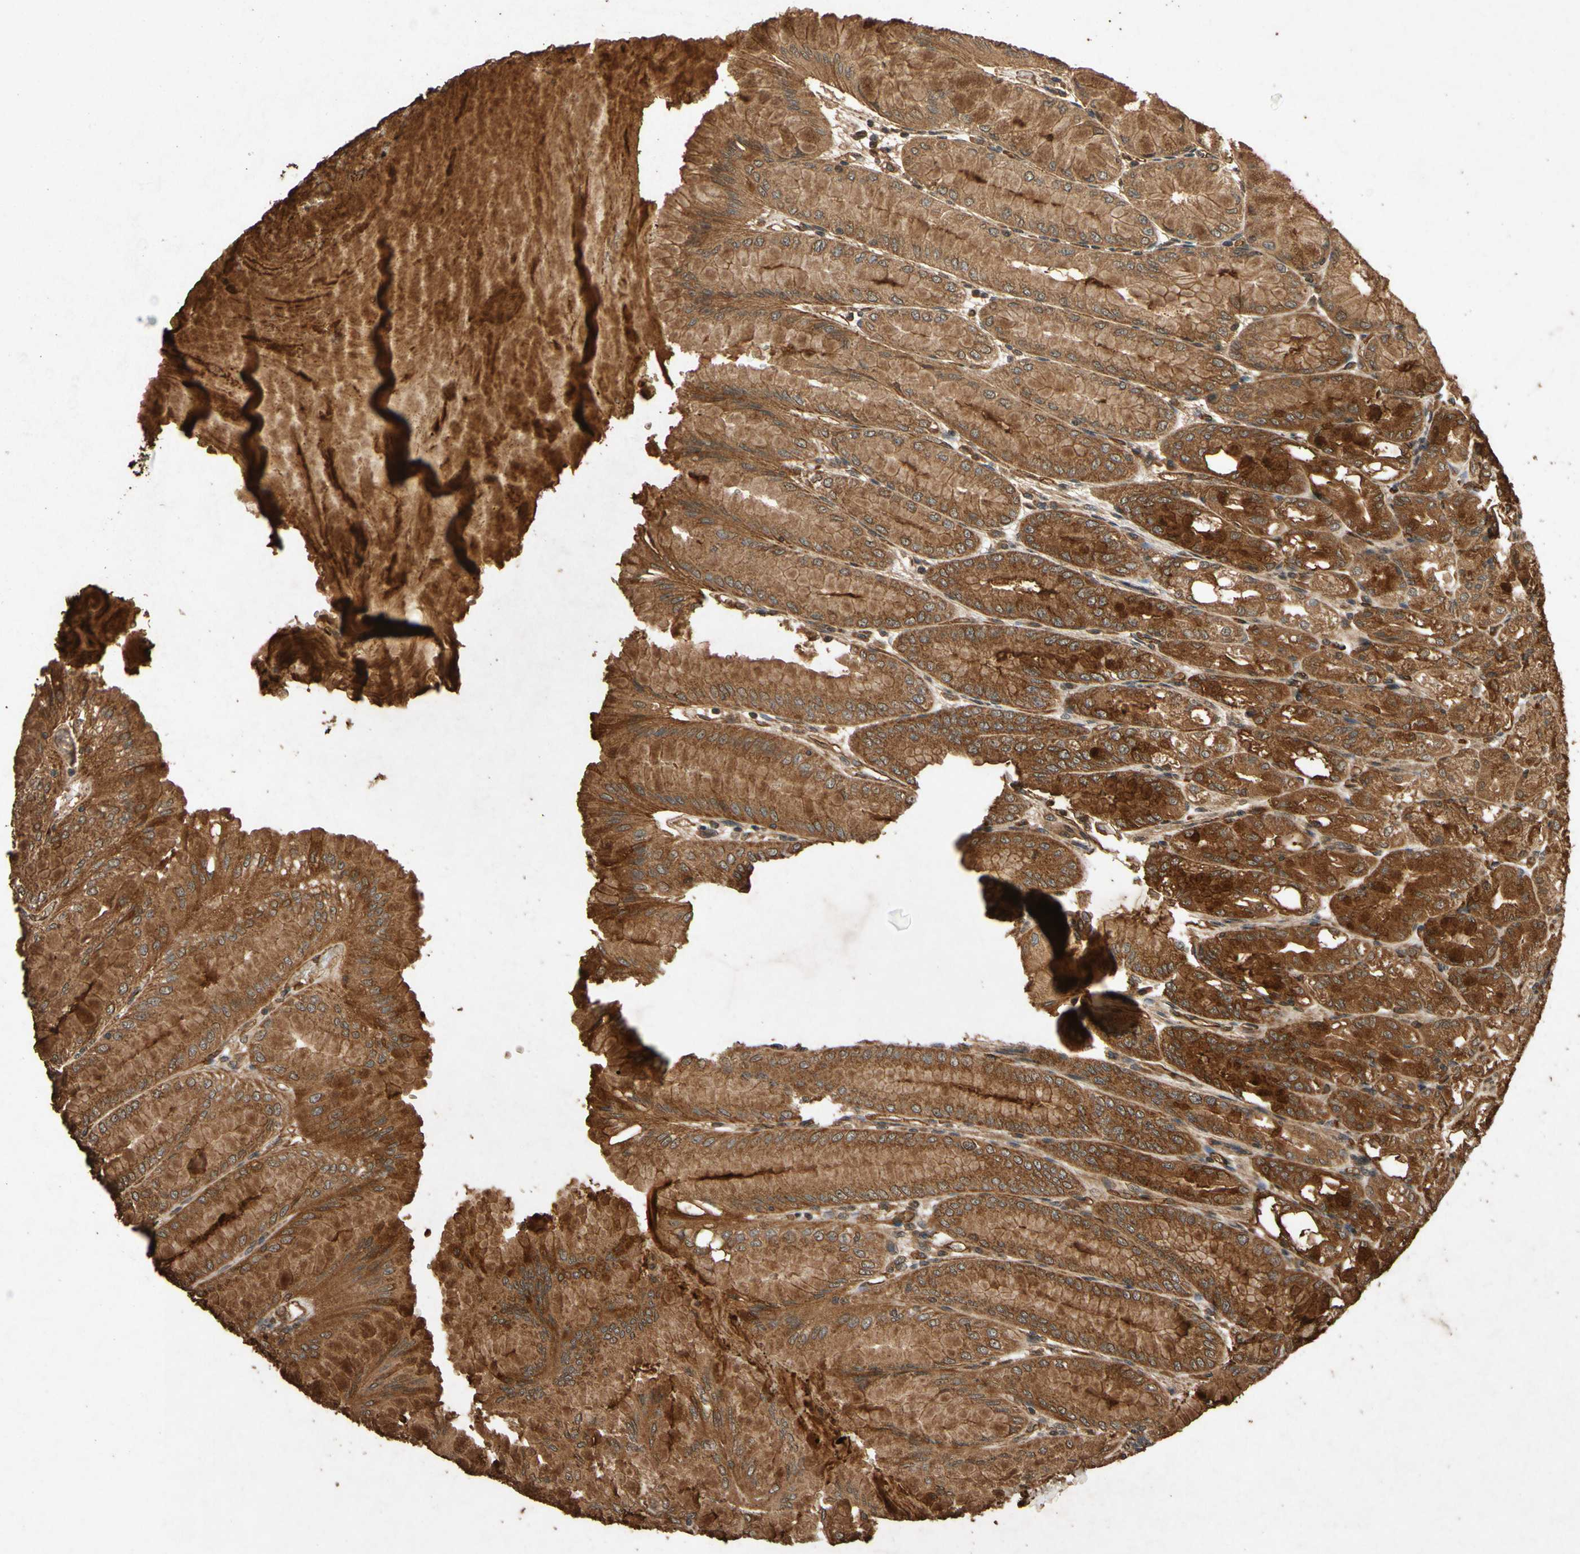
{"staining": {"intensity": "strong", "quantity": ">75%", "location": "cytoplasmic/membranous"}, "tissue": "stomach", "cell_type": "Glandular cells", "image_type": "normal", "snomed": [{"axis": "morphology", "description": "Normal tissue, NOS"}, {"axis": "topography", "description": "Stomach, lower"}], "caption": "Protein expression analysis of normal stomach shows strong cytoplasmic/membranous staining in about >75% of glandular cells.", "gene": "TXN2", "patient": {"sex": "male", "age": 71}}